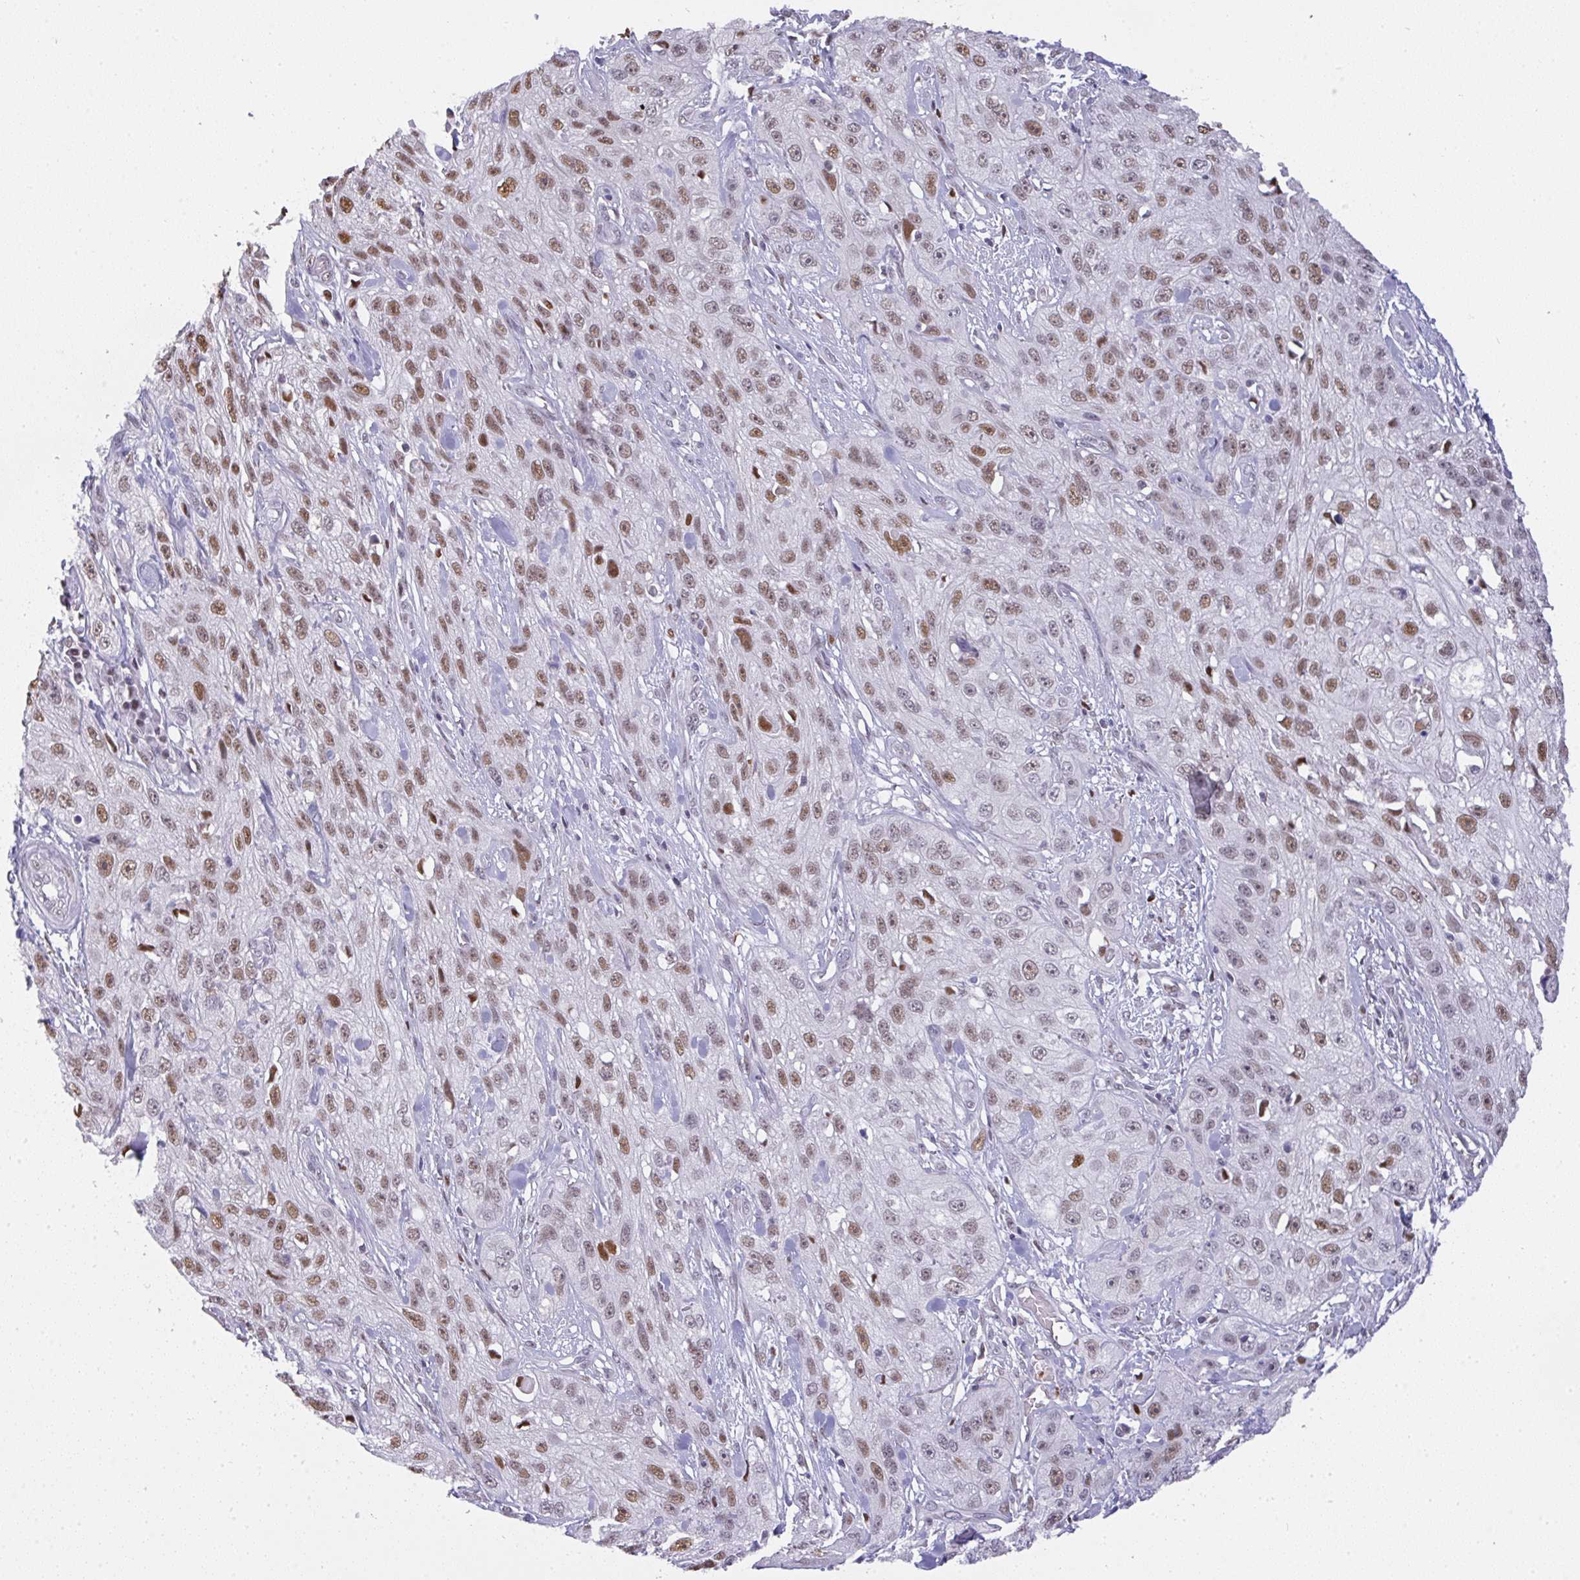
{"staining": {"intensity": "moderate", "quantity": ">75%", "location": "nuclear"}, "tissue": "skin cancer", "cell_type": "Tumor cells", "image_type": "cancer", "snomed": [{"axis": "morphology", "description": "Squamous cell carcinoma, NOS"}, {"axis": "topography", "description": "Skin"}, {"axis": "topography", "description": "Vulva"}], "caption": "Human squamous cell carcinoma (skin) stained for a protein (brown) displays moderate nuclear positive expression in approximately >75% of tumor cells.", "gene": "BBX", "patient": {"sex": "female", "age": 86}}